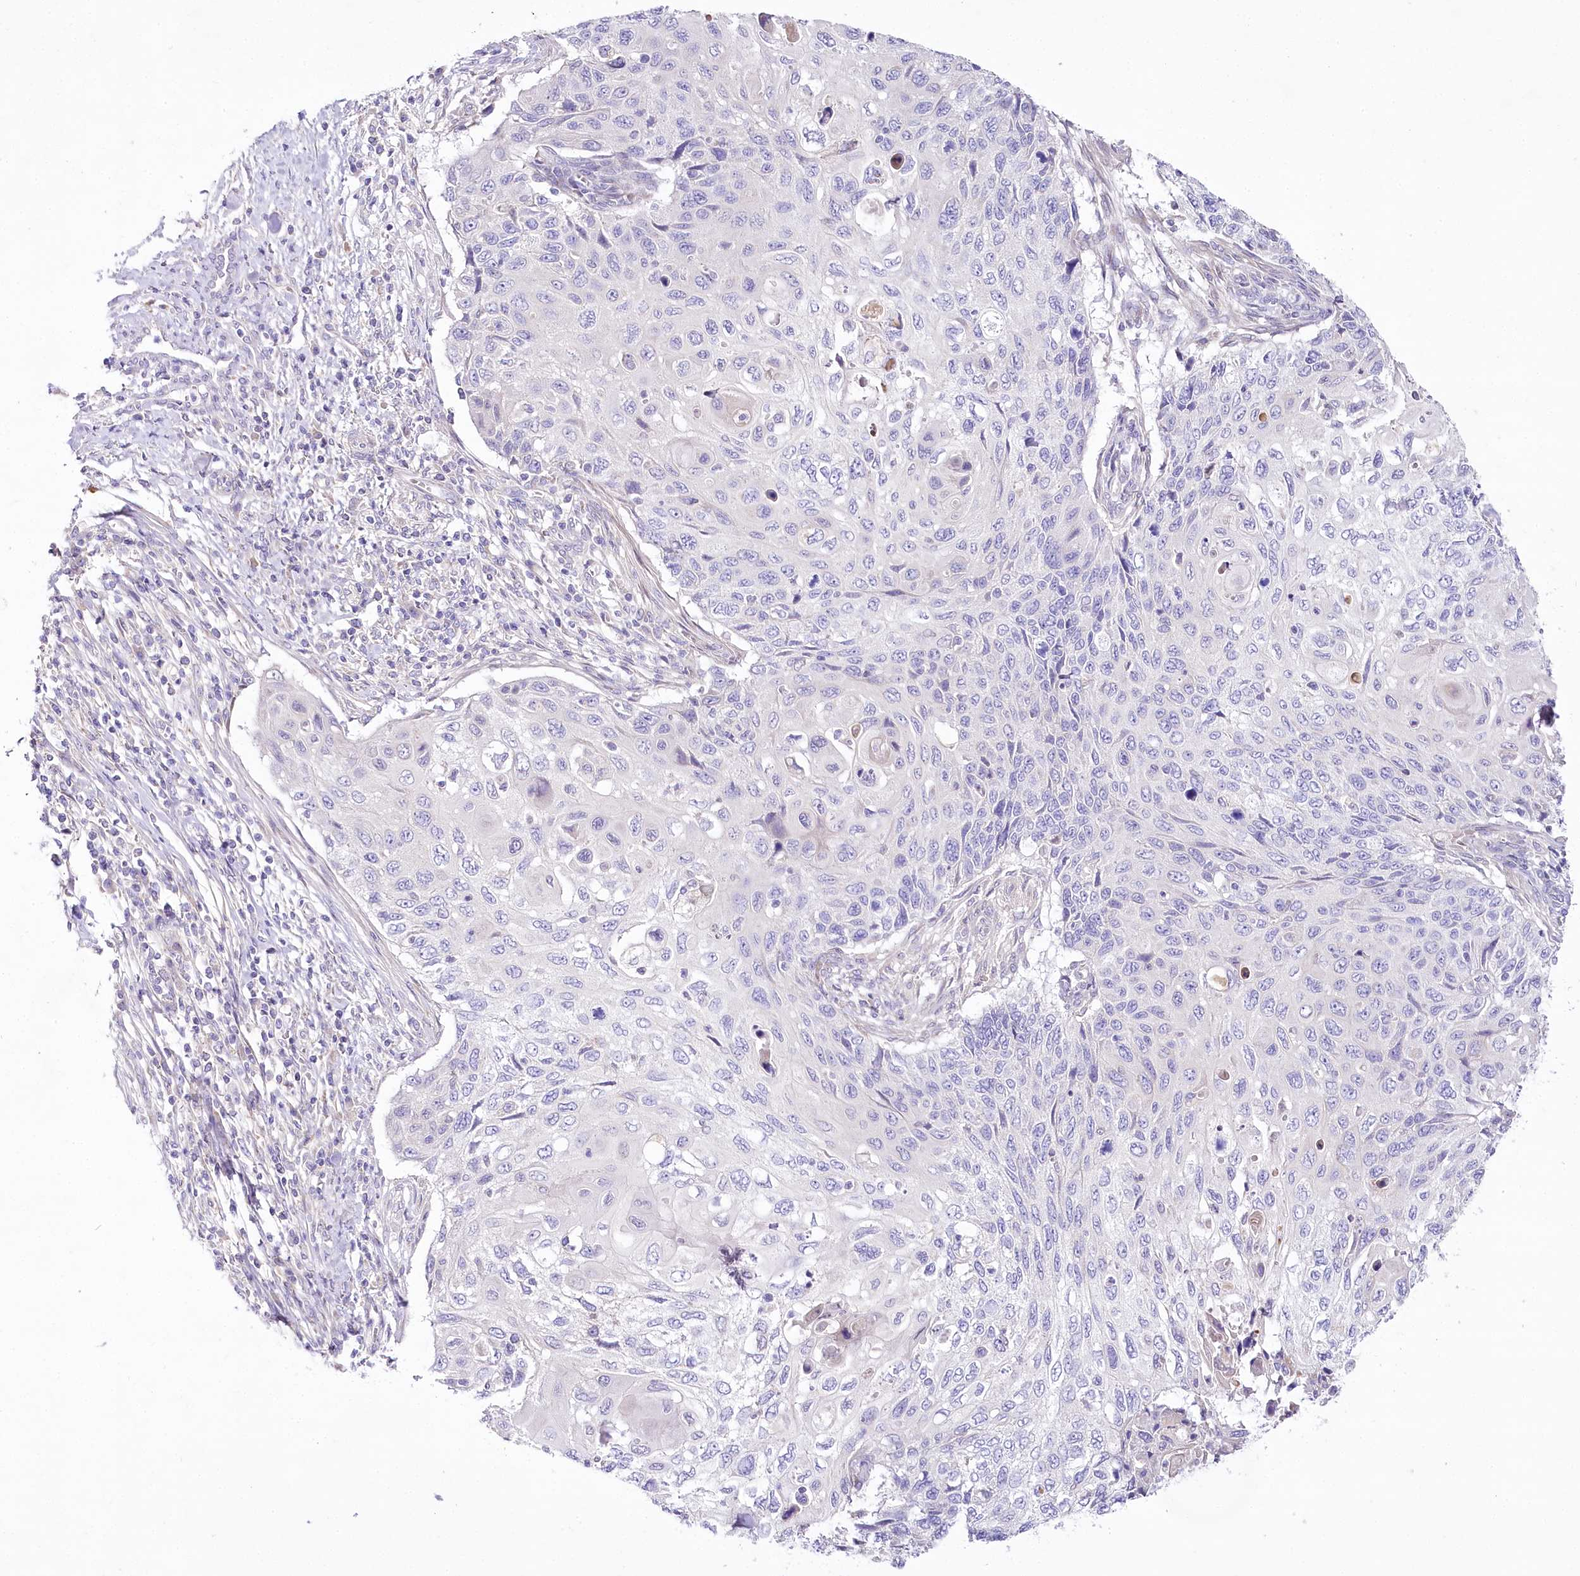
{"staining": {"intensity": "negative", "quantity": "none", "location": "none"}, "tissue": "cervical cancer", "cell_type": "Tumor cells", "image_type": "cancer", "snomed": [{"axis": "morphology", "description": "Squamous cell carcinoma, NOS"}, {"axis": "topography", "description": "Cervix"}], "caption": "This histopathology image is of cervical cancer stained with IHC to label a protein in brown with the nuclei are counter-stained blue. There is no positivity in tumor cells.", "gene": "LRRC14B", "patient": {"sex": "female", "age": 70}}